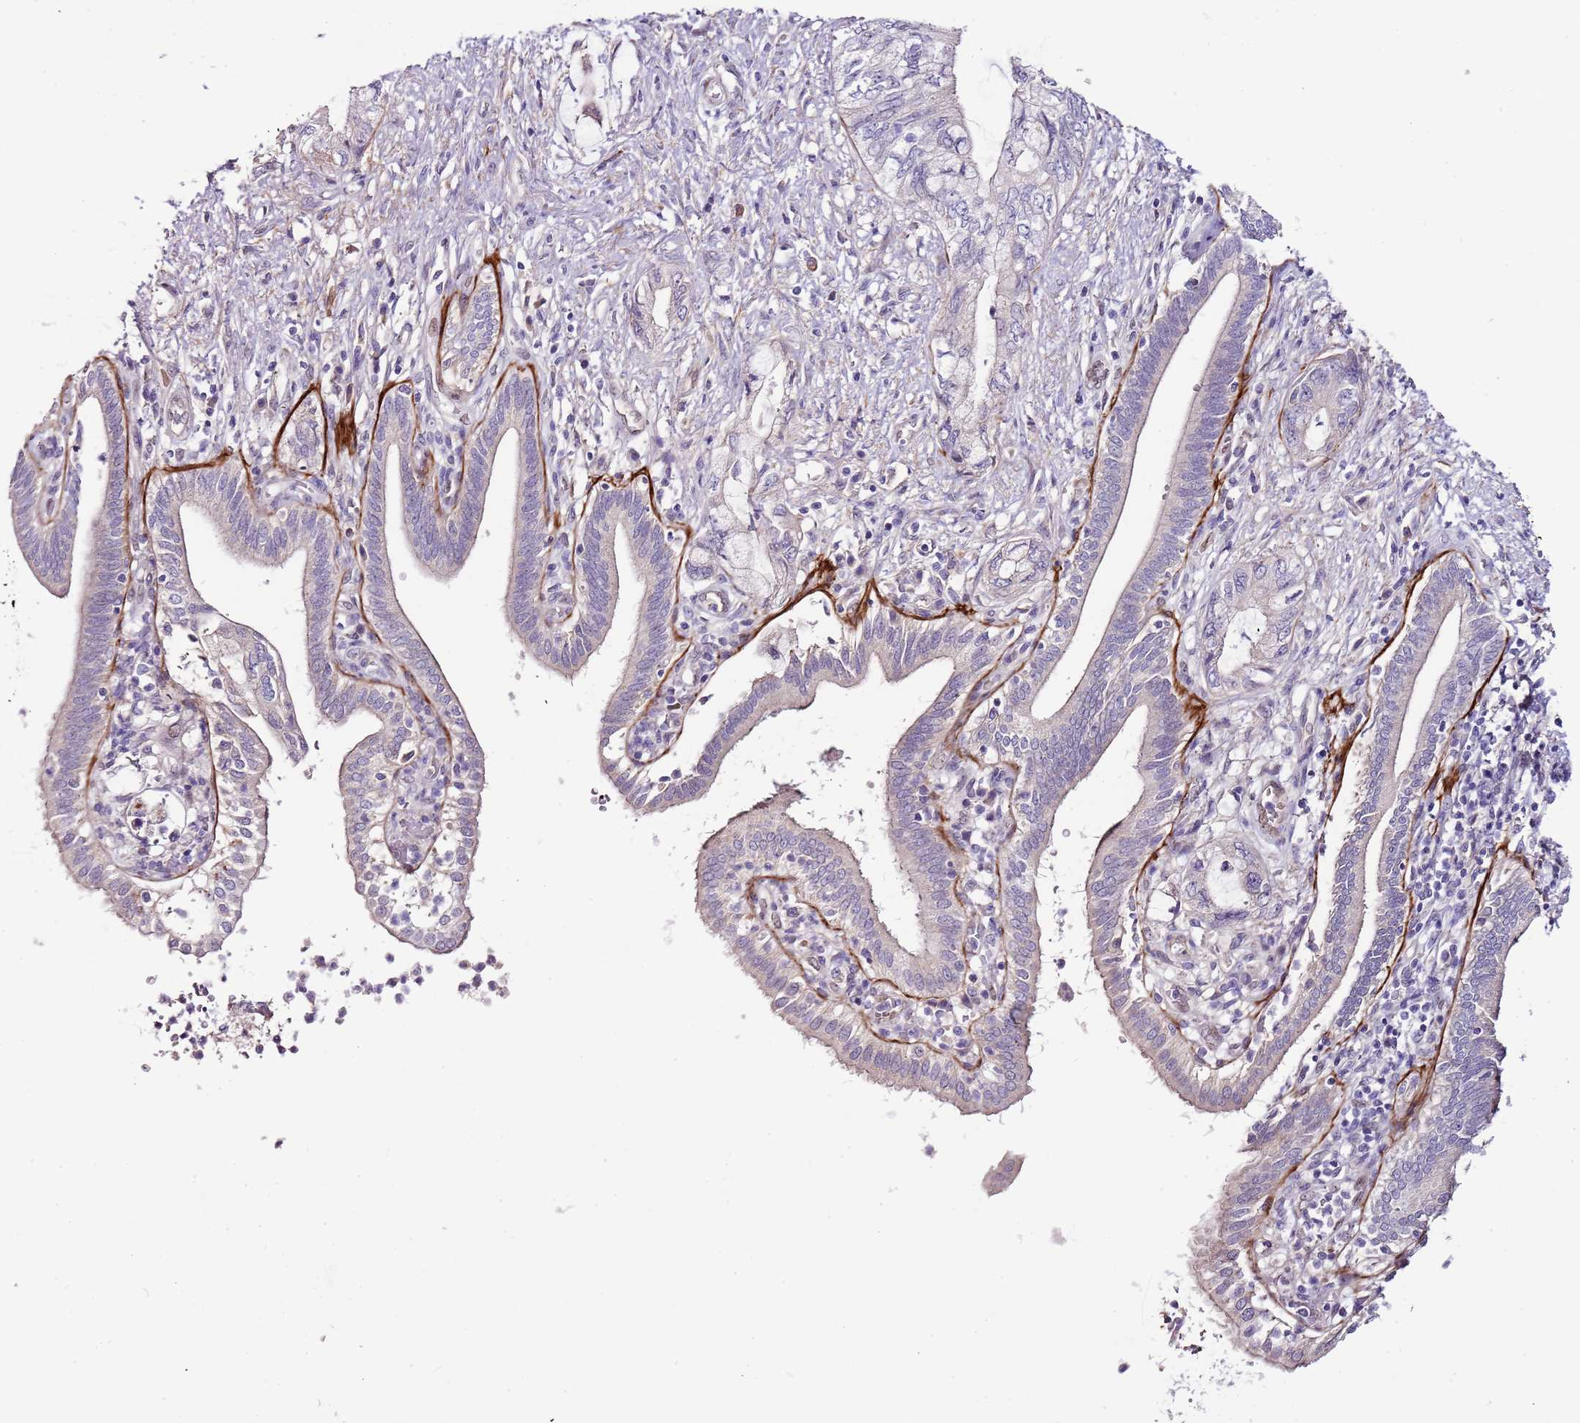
{"staining": {"intensity": "negative", "quantity": "none", "location": "none"}, "tissue": "pancreatic cancer", "cell_type": "Tumor cells", "image_type": "cancer", "snomed": [{"axis": "morphology", "description": "Adenocarcinoma, NOS"}, {"axis": "topography", "description": "Pancreas"}], "caption": "Immunohistochemistry (IHC) of pancreatic adenocarcinoma demonstrates no staining in tumor cells.", "gene": "NKX2-3", "patient": {"sex": "female", "age": 73}}